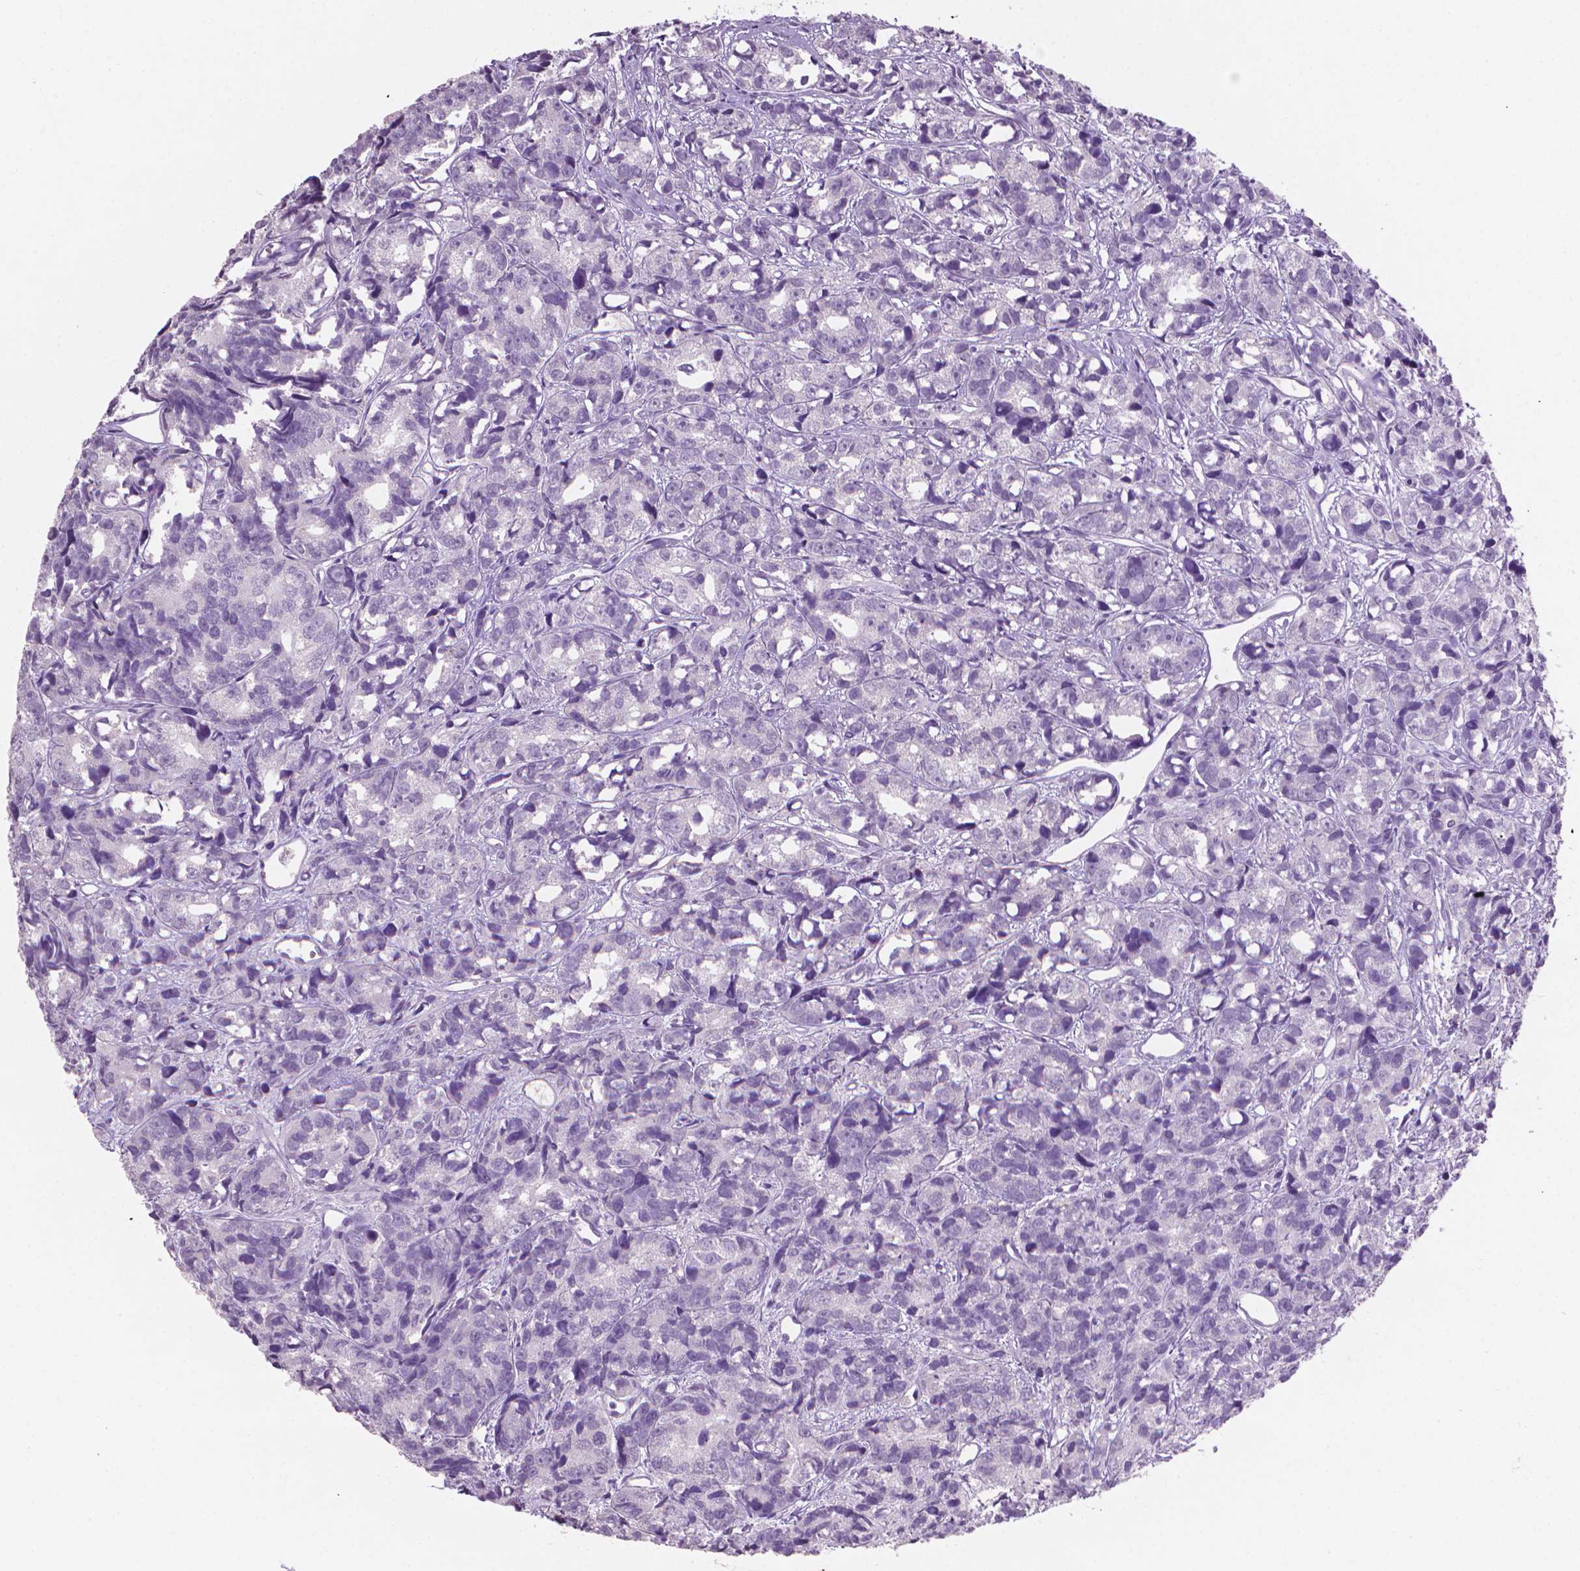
{"staining": {"intensity": "negative", "quantity": "none", "location": "none"}, "tissue": "prostate cancer", "cell_type": "Tumor cells", "image_type": "cancer", "snomed": [{"axis": "morphology", "description": "Adenocarcinoma, High grade"}, {"axis": "topography", "description": "Prostate"}], "caption": "High power microscopy image of an immunohistochemistry histopathology image of prostate cancer (high-grade adenocarcinoma), revealing no significant expression in tumor cells.", "gene": "MUC1", "patient": {"sex": "male", "age": 77}}